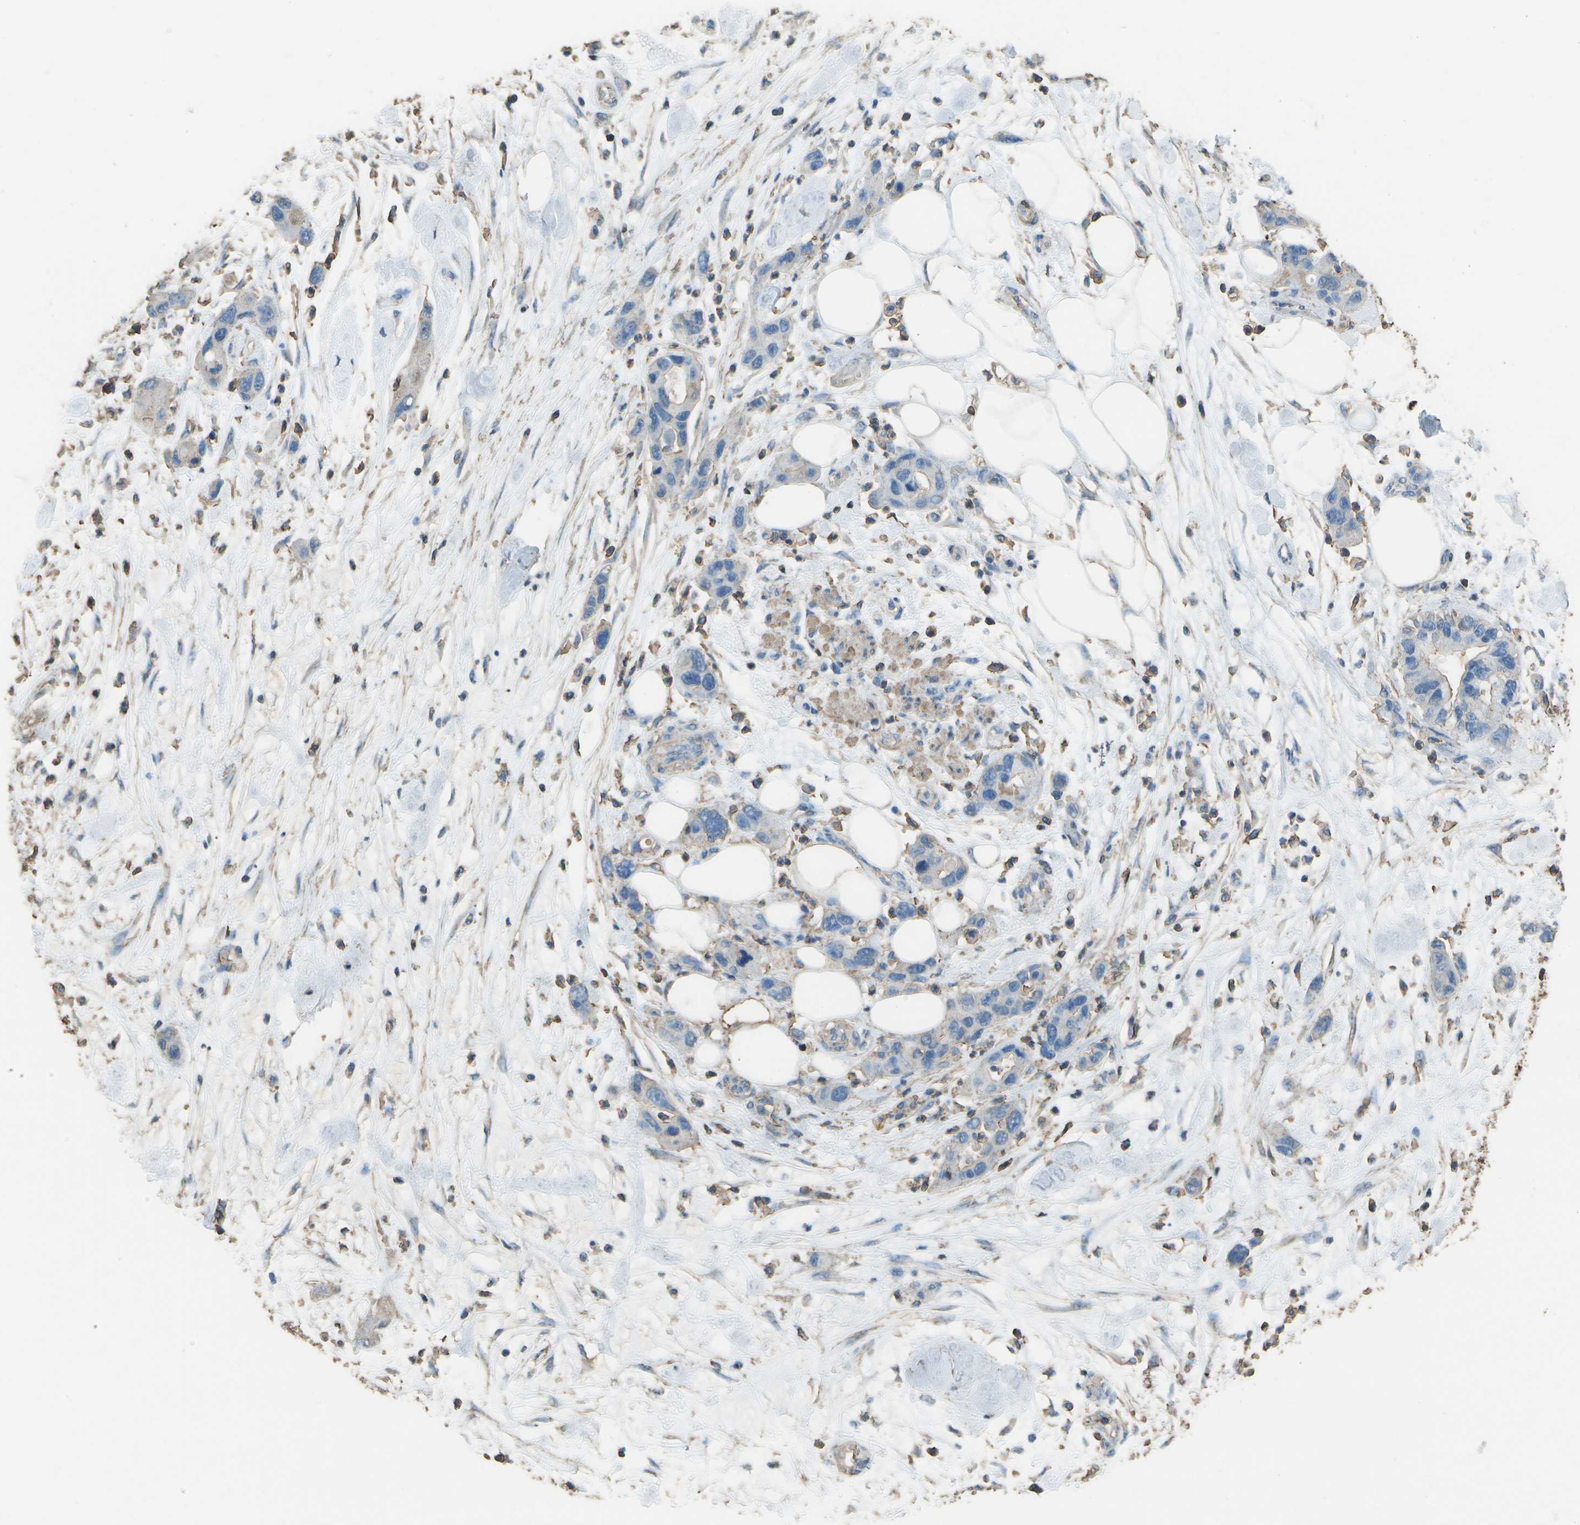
{"staining": {"intensity": "negative", "quantity": "none", "location": "none"}, "tissue": "pancreatic cancer", "cell_type": "Tumor cells", "image_type": "cancer", "snomed": [{"axis": "morphology", "description": "Normal tissue, NOS"}, {"axis": "morphology", "description": "Adenocarcinoma, NOS"}, {"axis": "topography", "description": "Pancreas"}], "caption": "A histopathology image of human pancreatic adenocarcinoma is negative for staining in tumor cells.", "gene": "CYP4F11", "patient": {"sex": "female", "age": 71}}